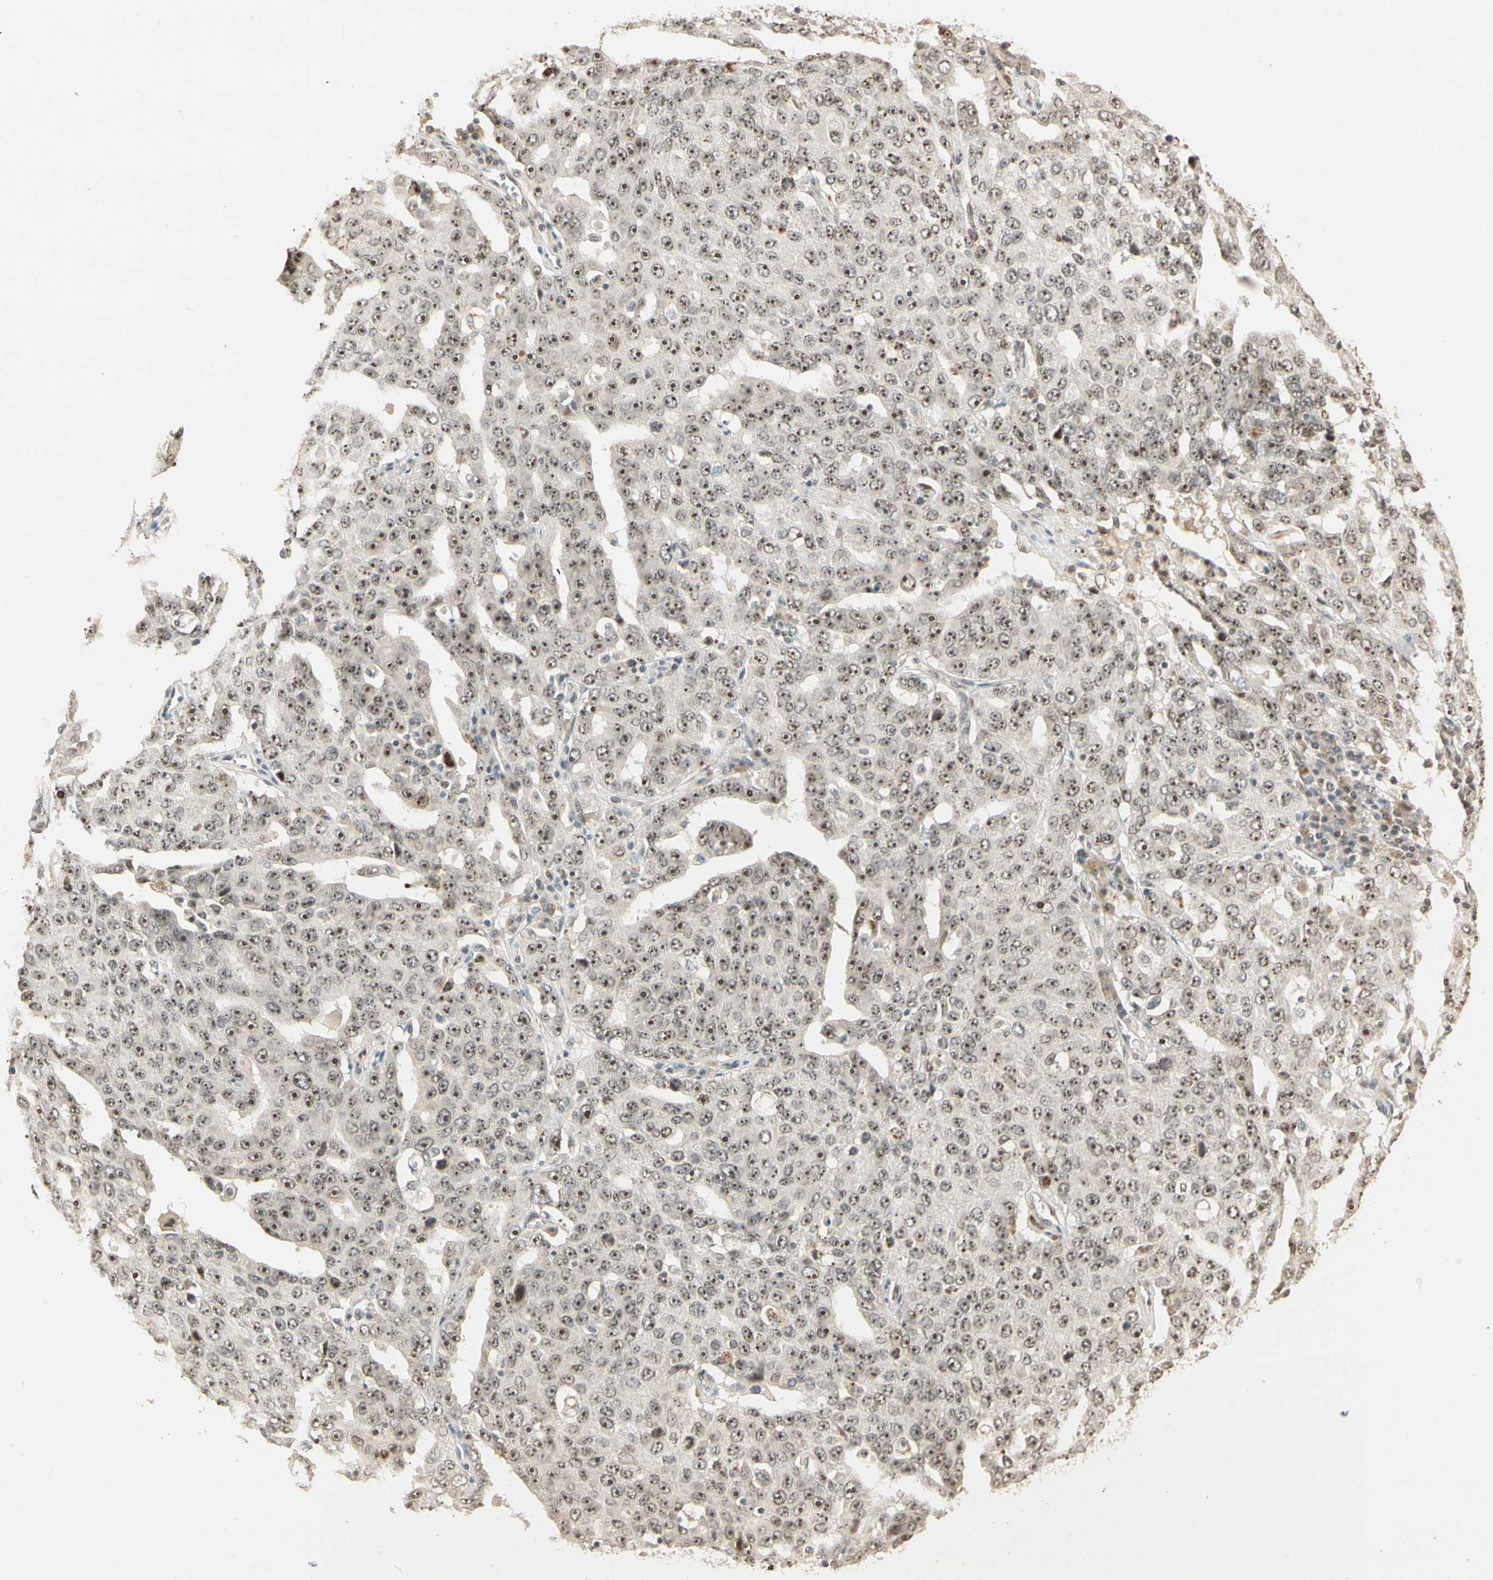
{"staining": {"intensity": "moderate", "quantity": ">75%", "location": "nuclear"}, "tissue": "ovarian cancer", "cell_type": "Tumor cells", "image_type": "cancer", "snomed": [{"axis": "morphology", "description": "Carcinoma, endometroid"}, {"axis": "topography", "description": "Ovary"}], "caption": "Immunohistochemical staining of ovarian cancer (endometroid carcinoma) displays moderate nuclear protein positivity in about >75% of tumor cells.", "gene": "ETV4", "patient": {"sex": "female", "age": 62}}